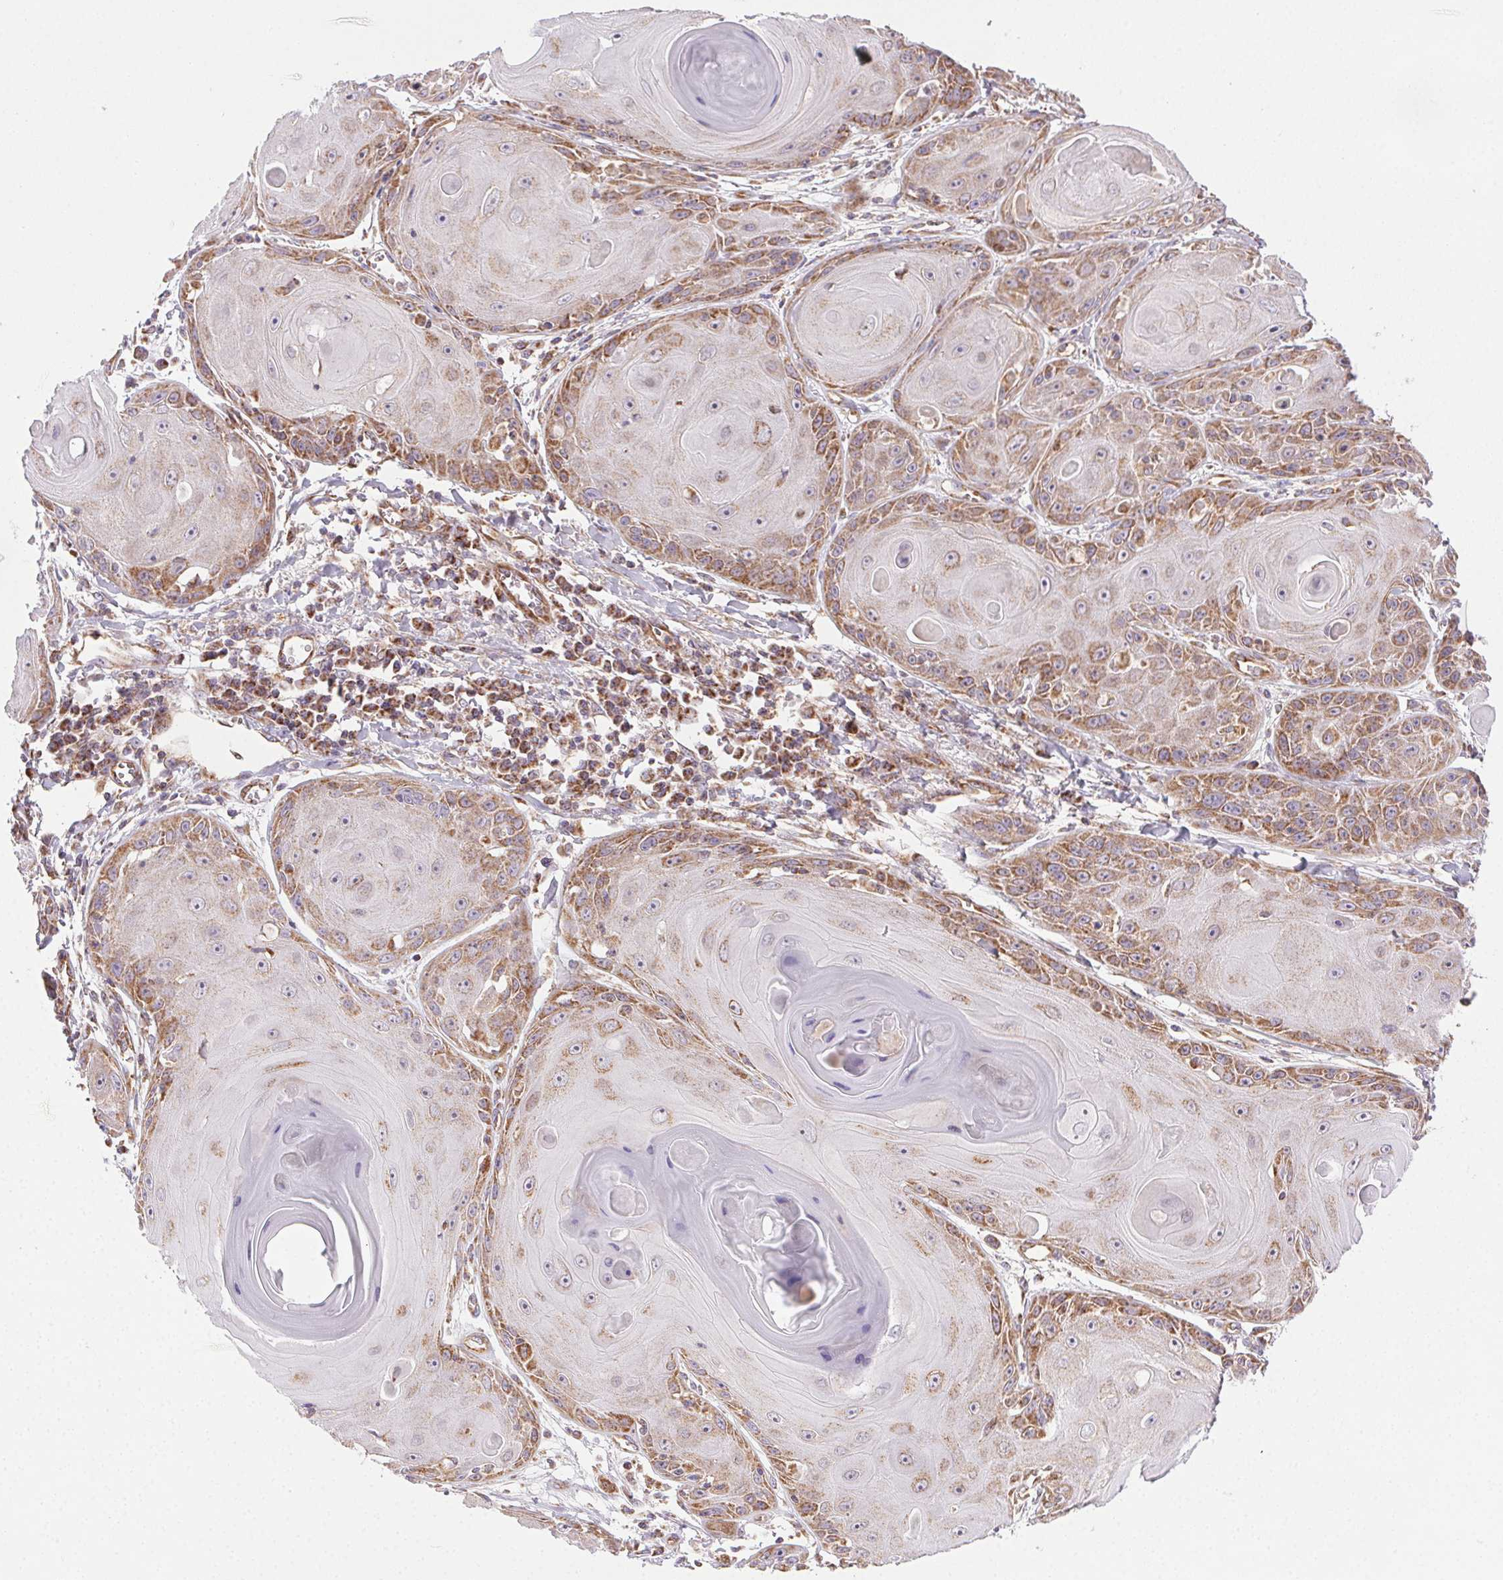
{"staining": {"intensity": "moderate", "quantity": ">75%", "location": "cytoplasmic/membranous"}, "tissue": "skin cancer", "cell_type": "Tumor cells", "image_type": "cancer", "snomed": [{"axis": "morphology", "description": "Squamous cell carcinoma, NOS"}, {"axis": "topography", "description": "Skin"}, {"axis": "topography", "description": "Vulva"}], "caption": "A photomicrograph showing moderate cytoplasmic/membranous expression in approximately >75% of tumor cells in squamous cell carcinoma (skin), as visualized by brown immunohistochemical staining.", "gene": "CLPB", "patient": {"sex": "female", "age": 85}}